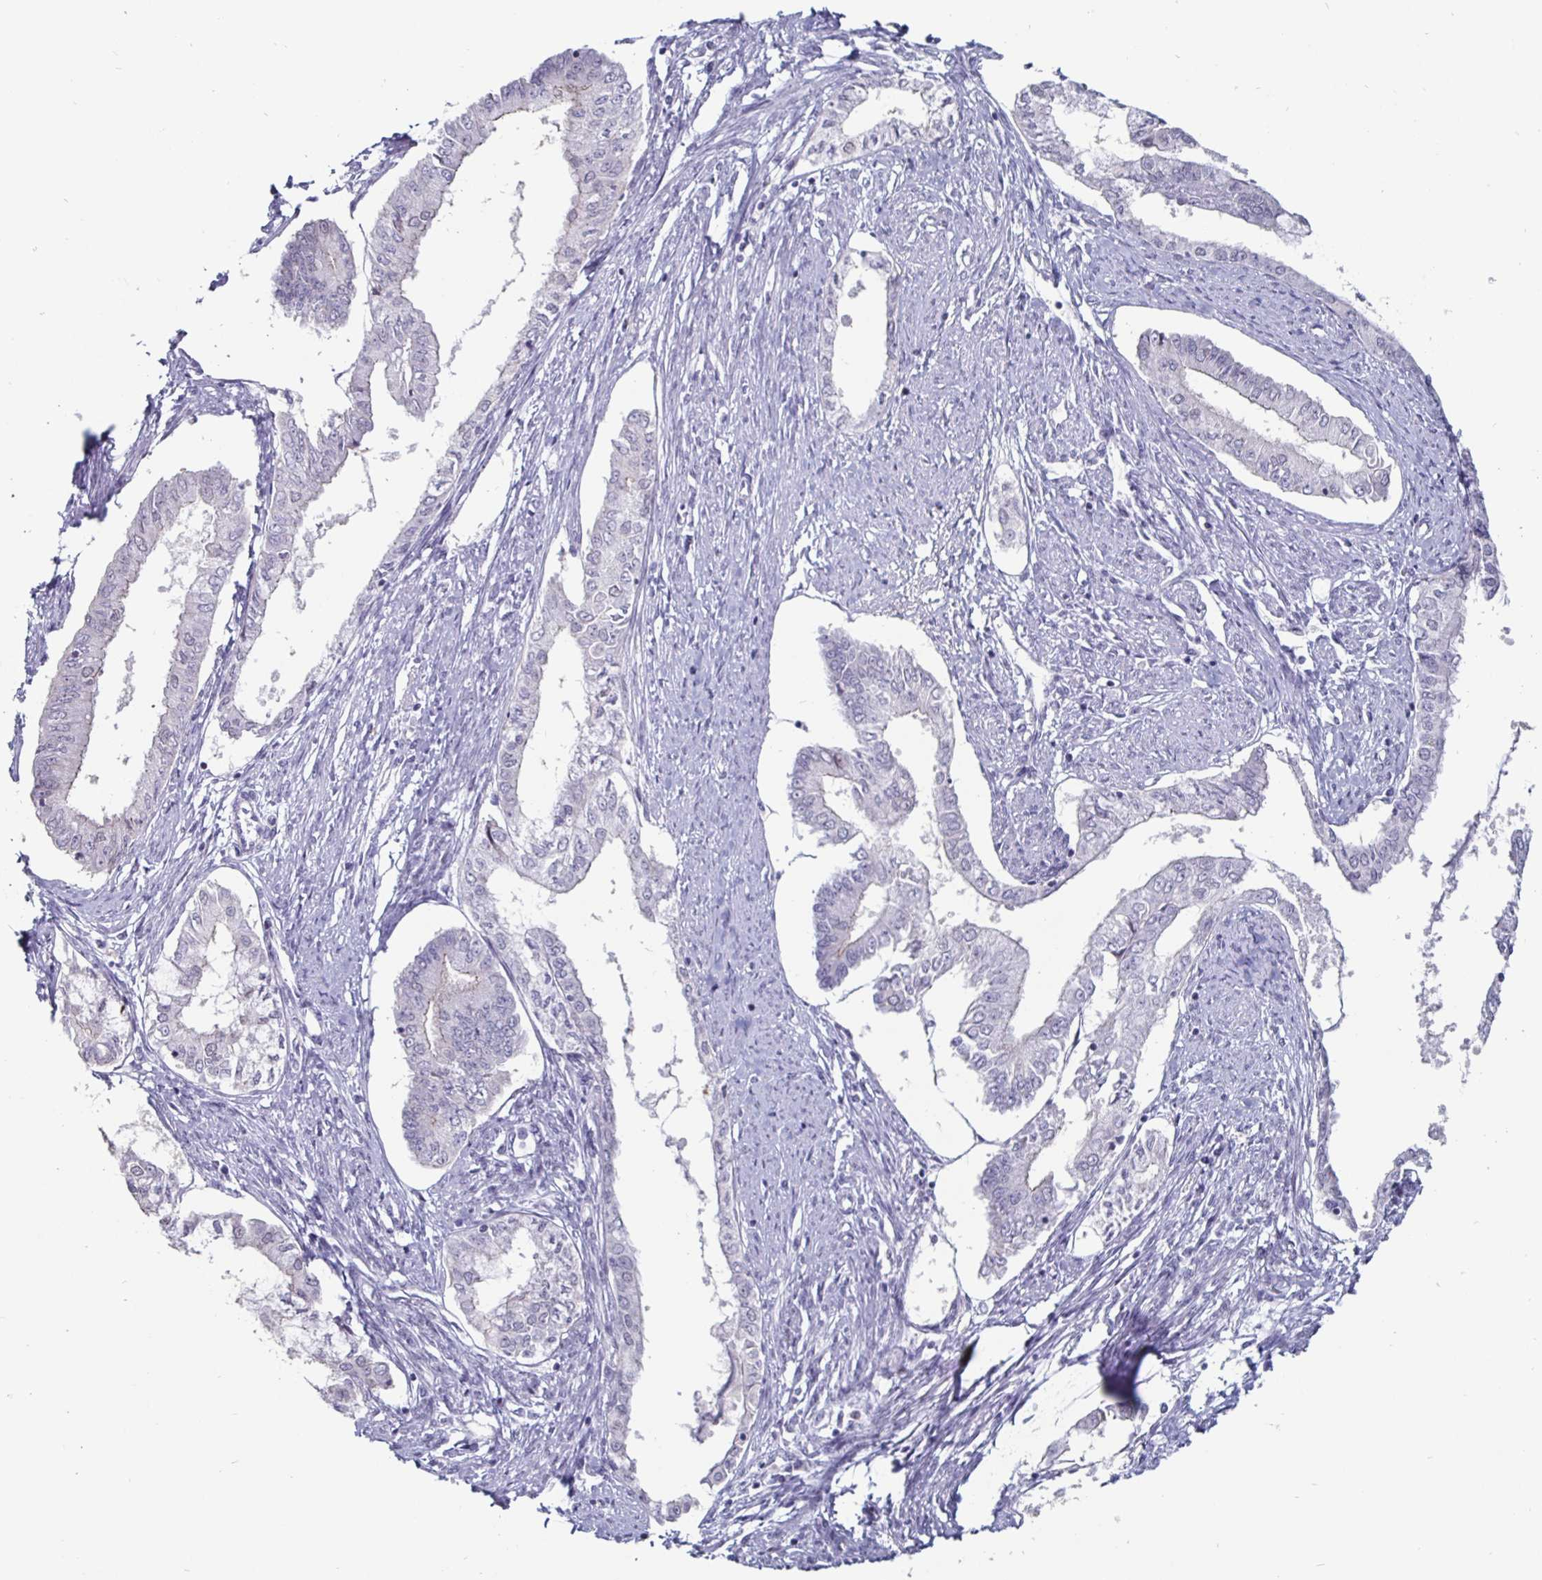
{"staining": {"intensity": "negative", "quantity": "none", "location": "none"}, "tissue": "endometrial cancer", "cell_type": "Tumor cells", "image_type": "cancer", "snomed": [{"axis": "morphology", "description": "Adenocarcinoma, NOS"}, {"axis": "topography", "description": "Endometrium"}], "caption": "IHC of adenocarcinoma (endometrial) demonstrates no positivity in tumor cells.", "gene": "OOSP2", "patient": {"sex": "female", "age": 76}}